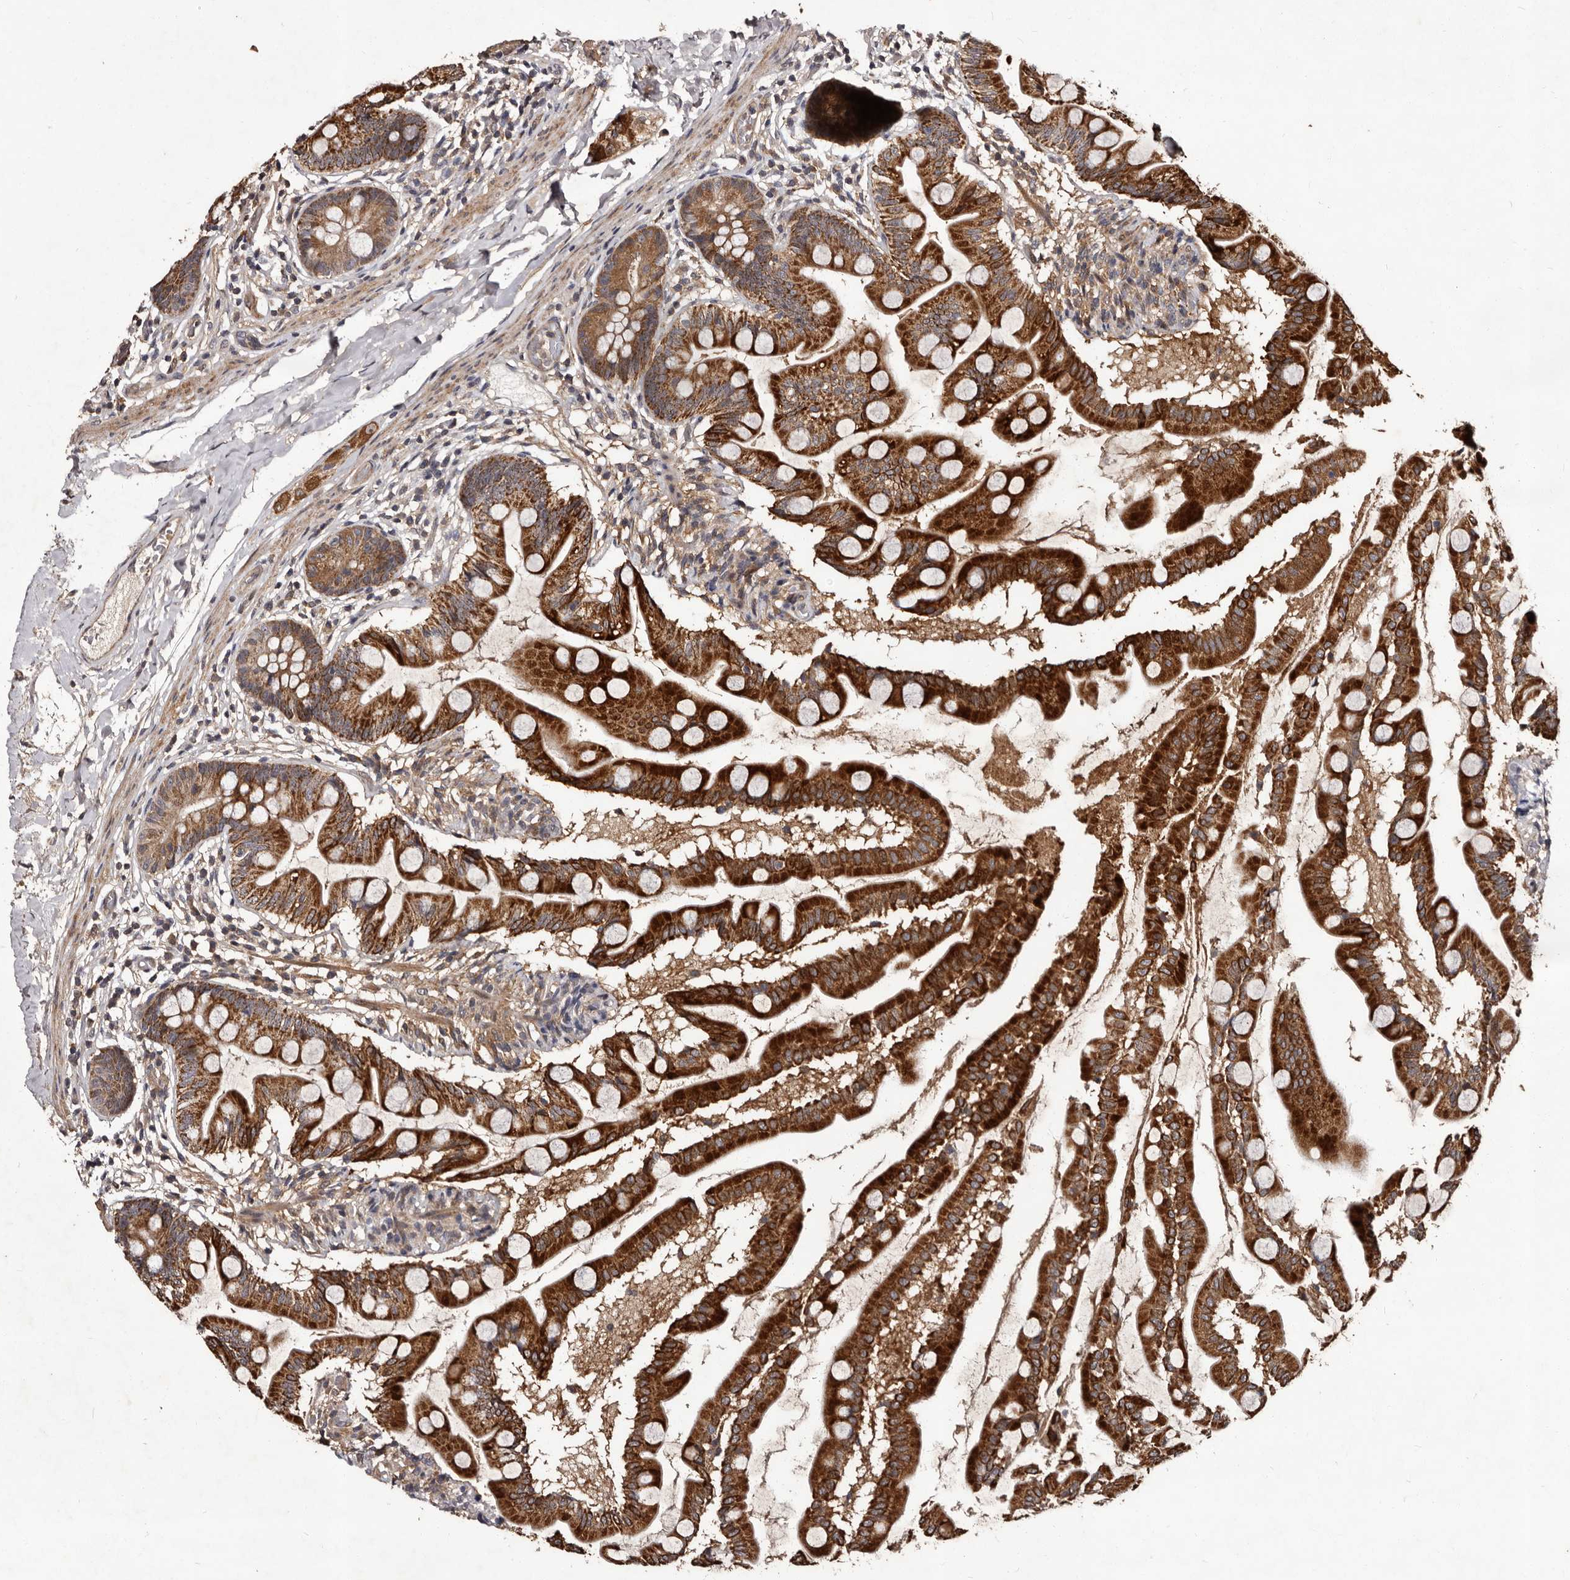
{"staining": {"intensity": "strong", "quantity": ">75%", "location": "cytoplasmic/membranous"}, "tissue": "small intestine", "cell_type": "Glandular cells", "image_type": "normal", "snomed": [{"axis": "morphology", "description": "Normal tissue, NOS"}, {"axis": "topography", "description": "Small intestine"}], "caption": "IHC (DAB) staining of unremarkable small intestine exhibits strong cytoplasmic/membranous protein staining in approximately >75% of glandular cells.", "gene": "MKRN3", "patient": {"sex": "female", "age": 56}}